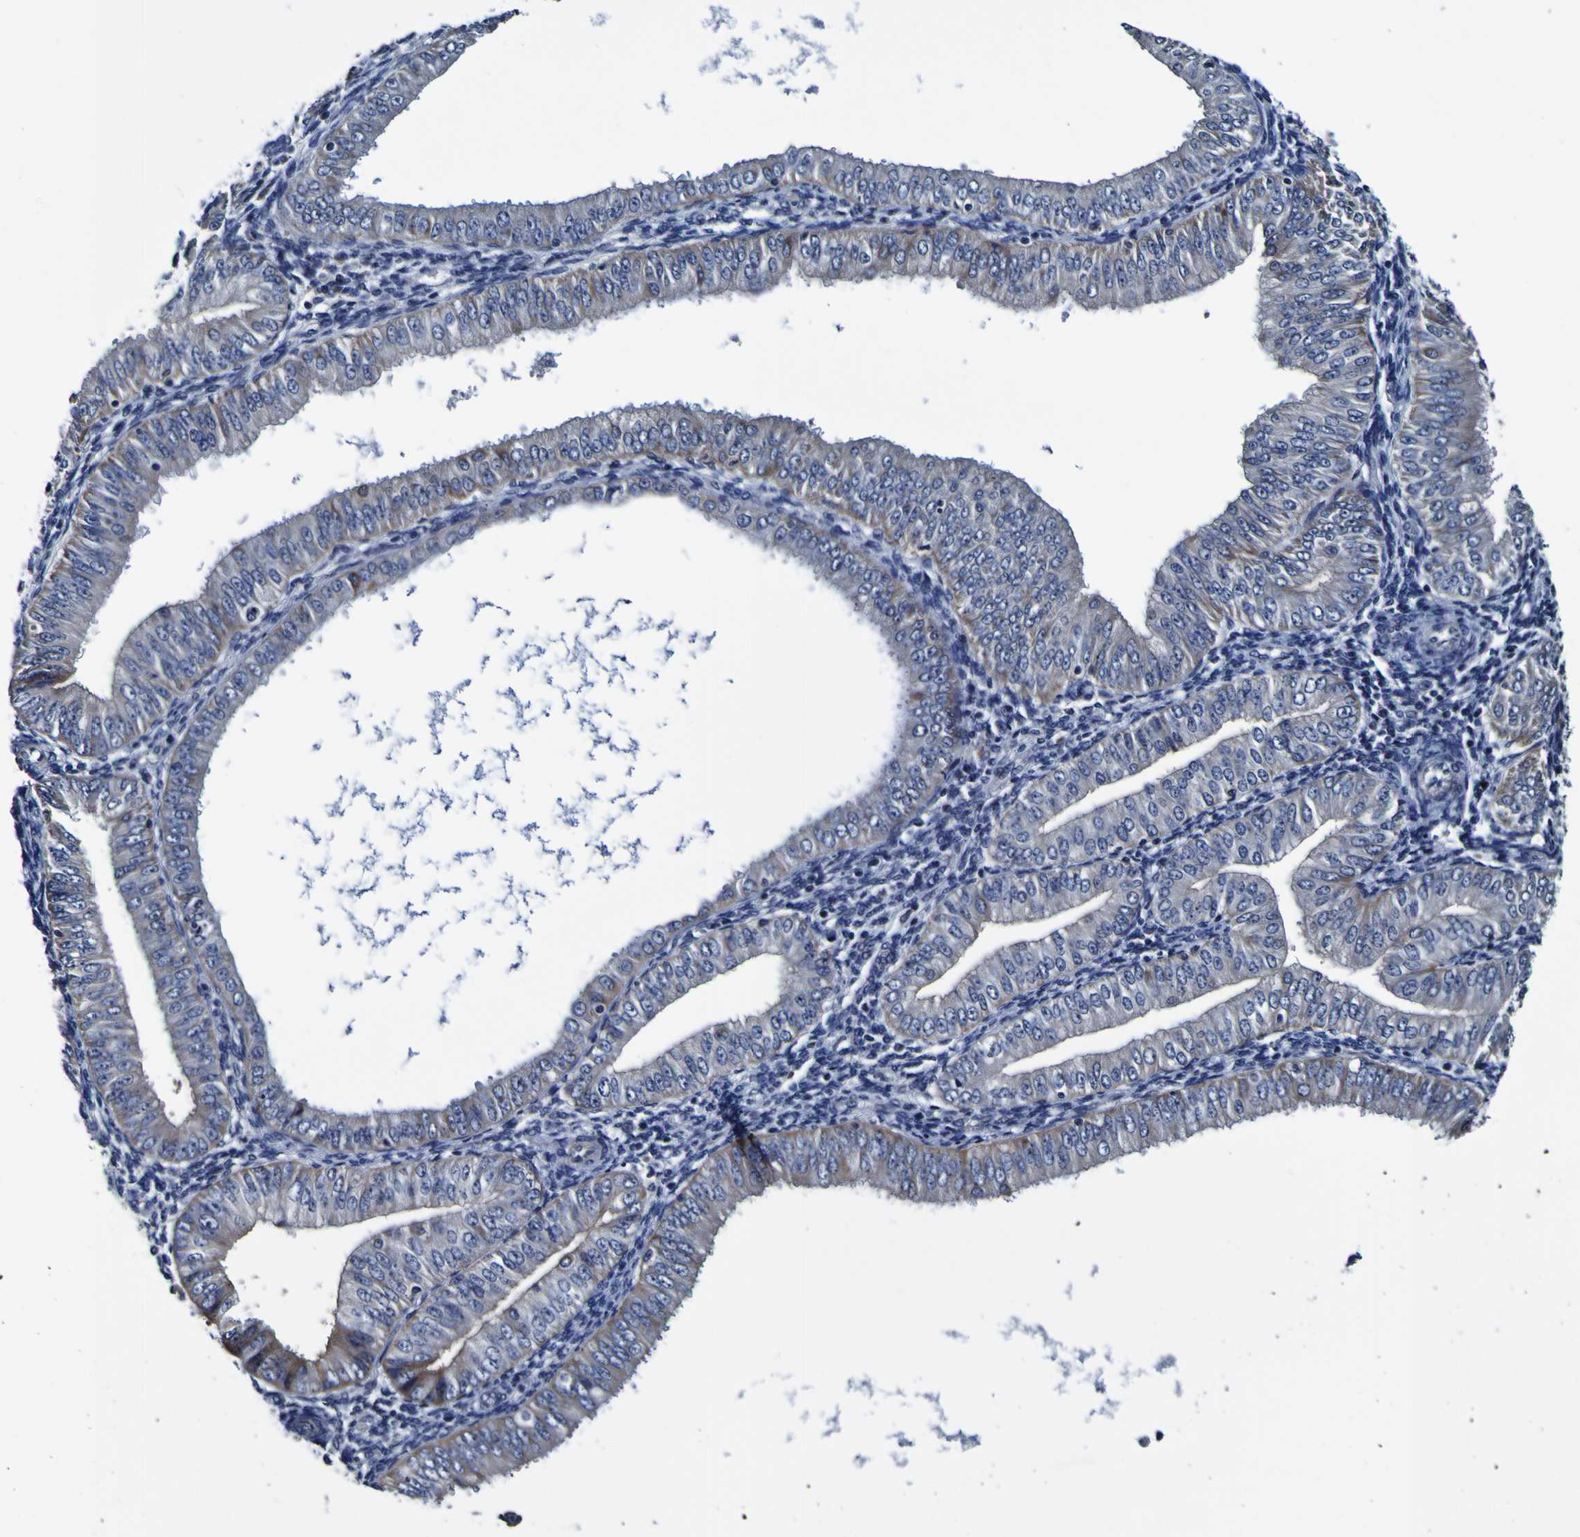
{"staining": {"intensity": "moderate", "quantity": "<25%", "location": "cytoplasmic/membranous"}, "tissue": "endometrial cancer", "cell_type": "Tumor cells", "image_type": "cancer", "snomed": [{"axis": "morphology", "description": "Normal tissue, NOS"}, {"axis": "morphology", "description": "Adenocarcinoma, NOS"}, {"axis": "topography", "description": "Endometrium"}], "caption": "Immunohistochemistry (IHC) histopathology image of human endometrial cancer (adenocarcinoma) stained for a protein (brown), which exhibits low levels of moderate cytoplasmic/membranous positivity in approximately <25% of tumor cells.", "gene": "PDLIM4", "patient": {"sex": "female", "age": 53}}